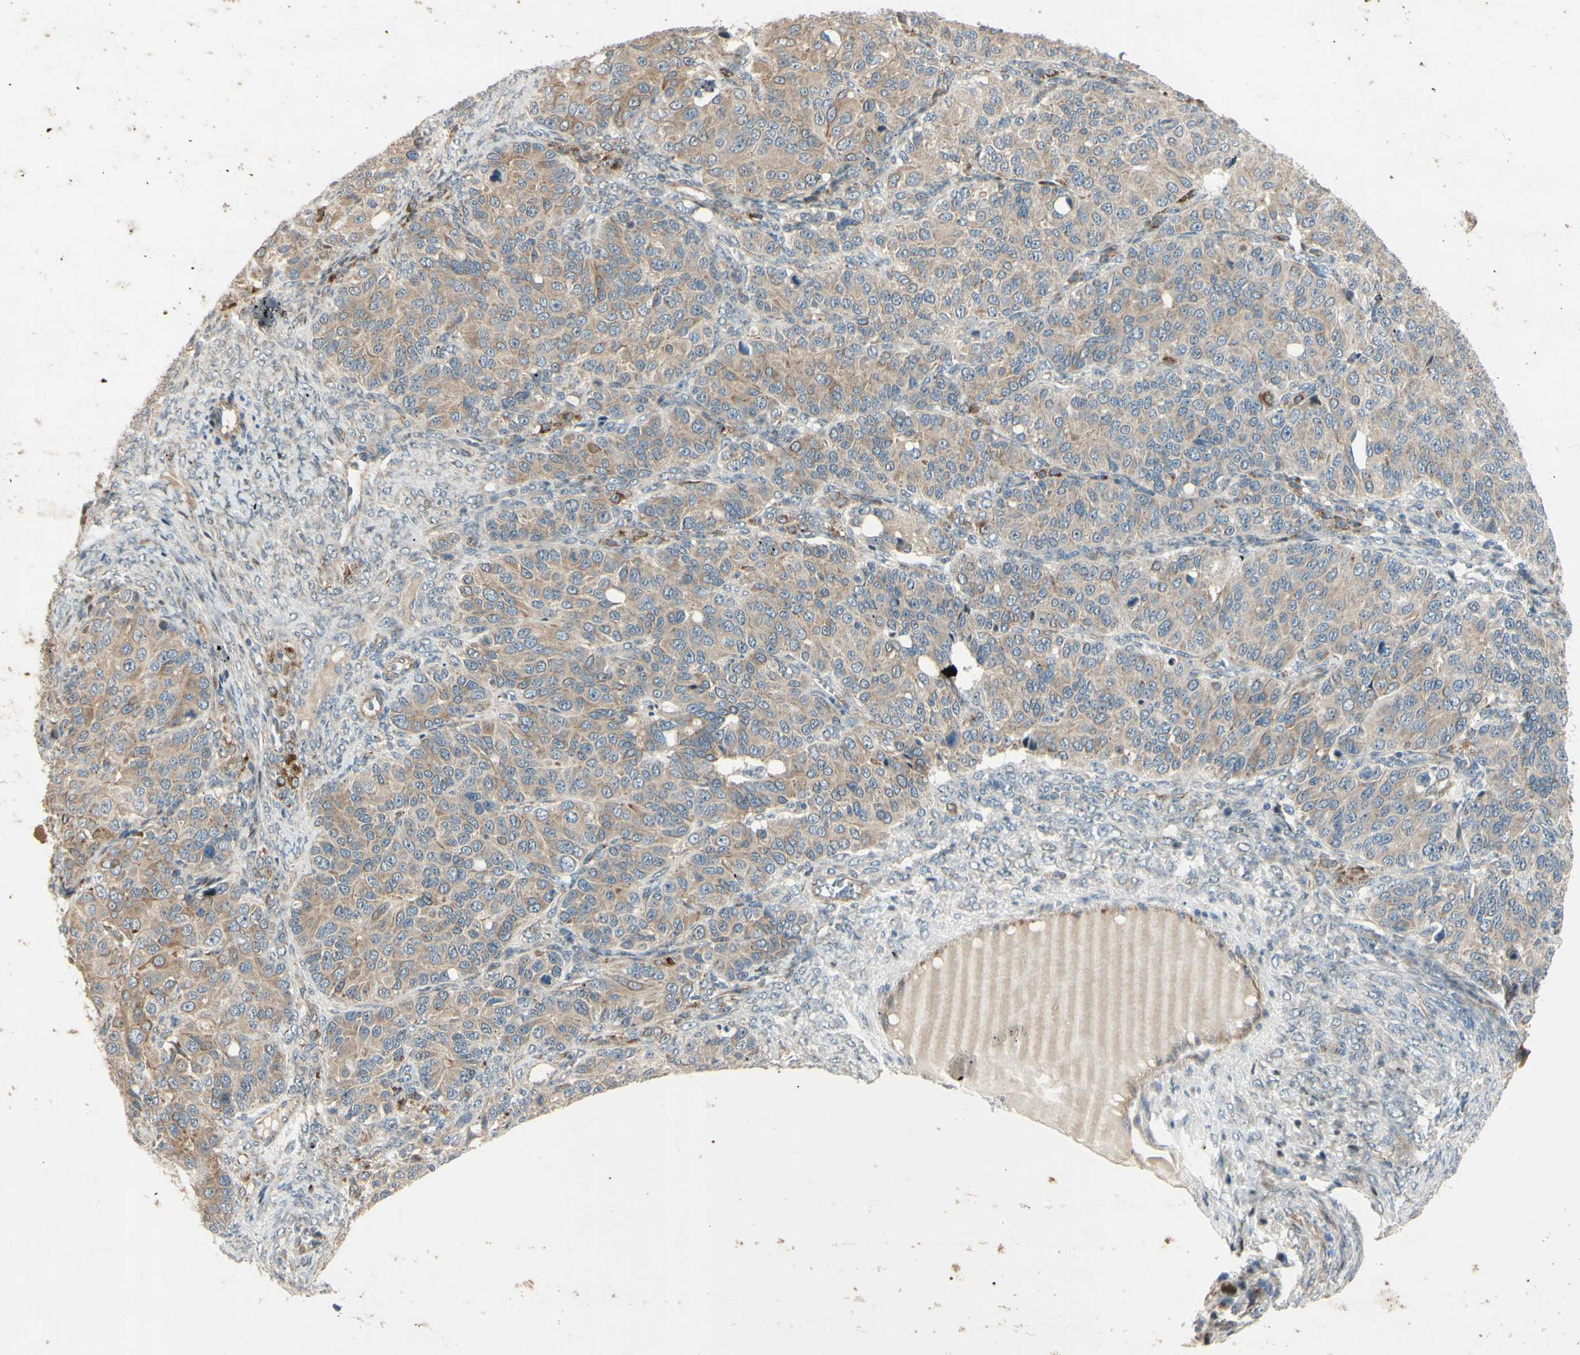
{"staining": {"intensity": "weak", "quantity": ">75%", "location": "cytoplasmic/membranous"}, "tissue": "ovarian cancer", "cell_type": "Tumor cells", "image_type": "cancer", "snomed": [{"axis": "morphology", "description": "Carcinoma, endometroid"}, {"axis": "topography", "description": "Ovary"}], "caption": "Weak cytoplasmic/membranous staining for a protein is identified in approximately >75% of tumor cells of ovarian cancer using IHC.", "gene": "NDFIP1", "patient": {"sex": "female", "age": 51}}